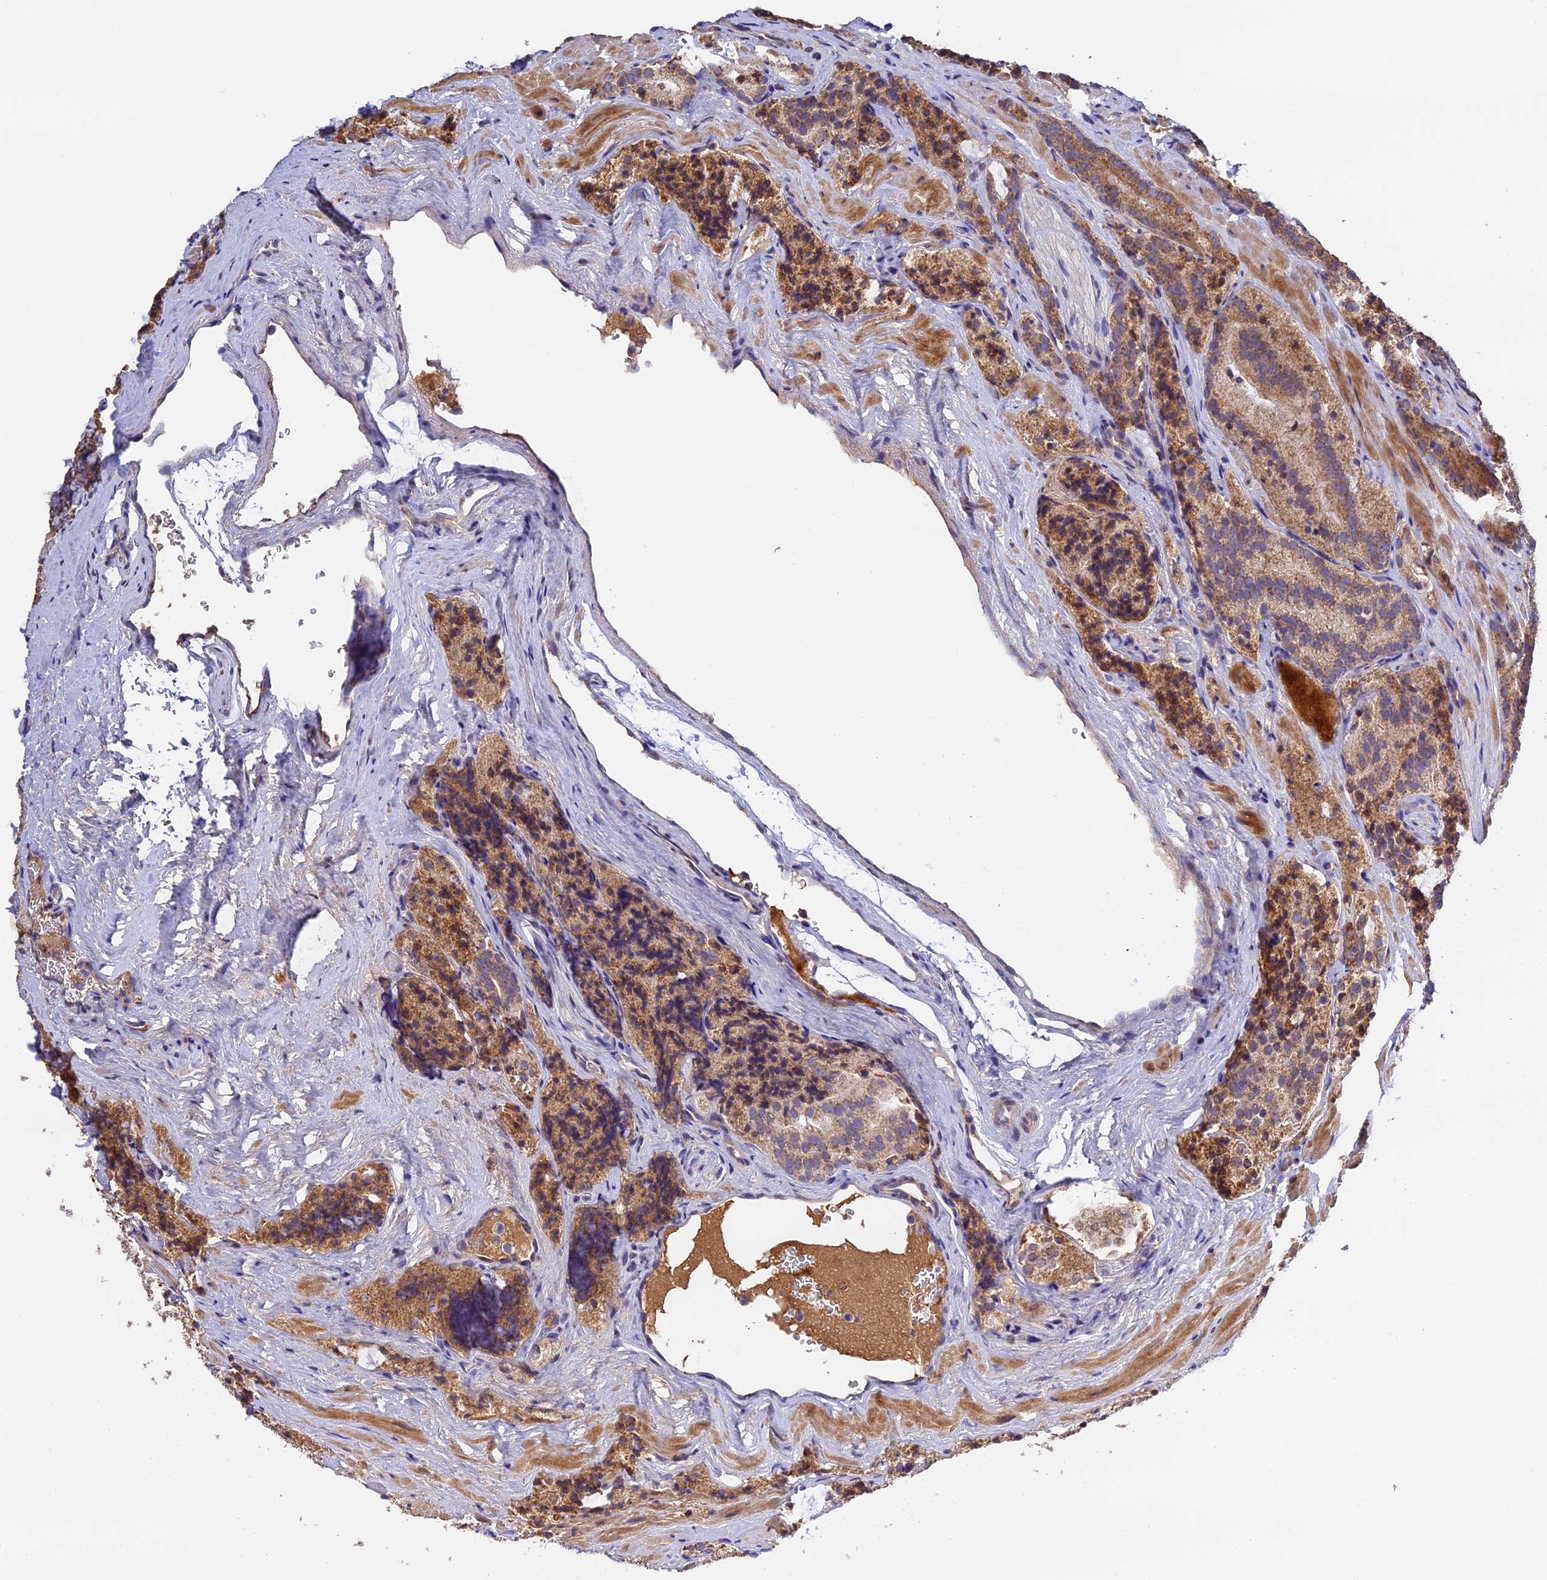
{"staining": {"intensity": "moderate", "quantity": ">75%", "location": "cytoplasmic/membranous"}, "tissue": "prostate cancer", "cell_type": "Tumor cells", "image_type": "cancer", "snomed": [{"axis": "morphology", "description": "Adenocarcinoma, High grade"}, {"axis": "topography", "description": "Prostate"}], "caption": "A high-resolution photomicrograph shows IHC staining of prostate cancer, which shows moderate cytoplasmic/membranous positivity in about >75% of tumor cells.", "gene": "OCEL1", "patient": {"sex": "male", "age": 57}}